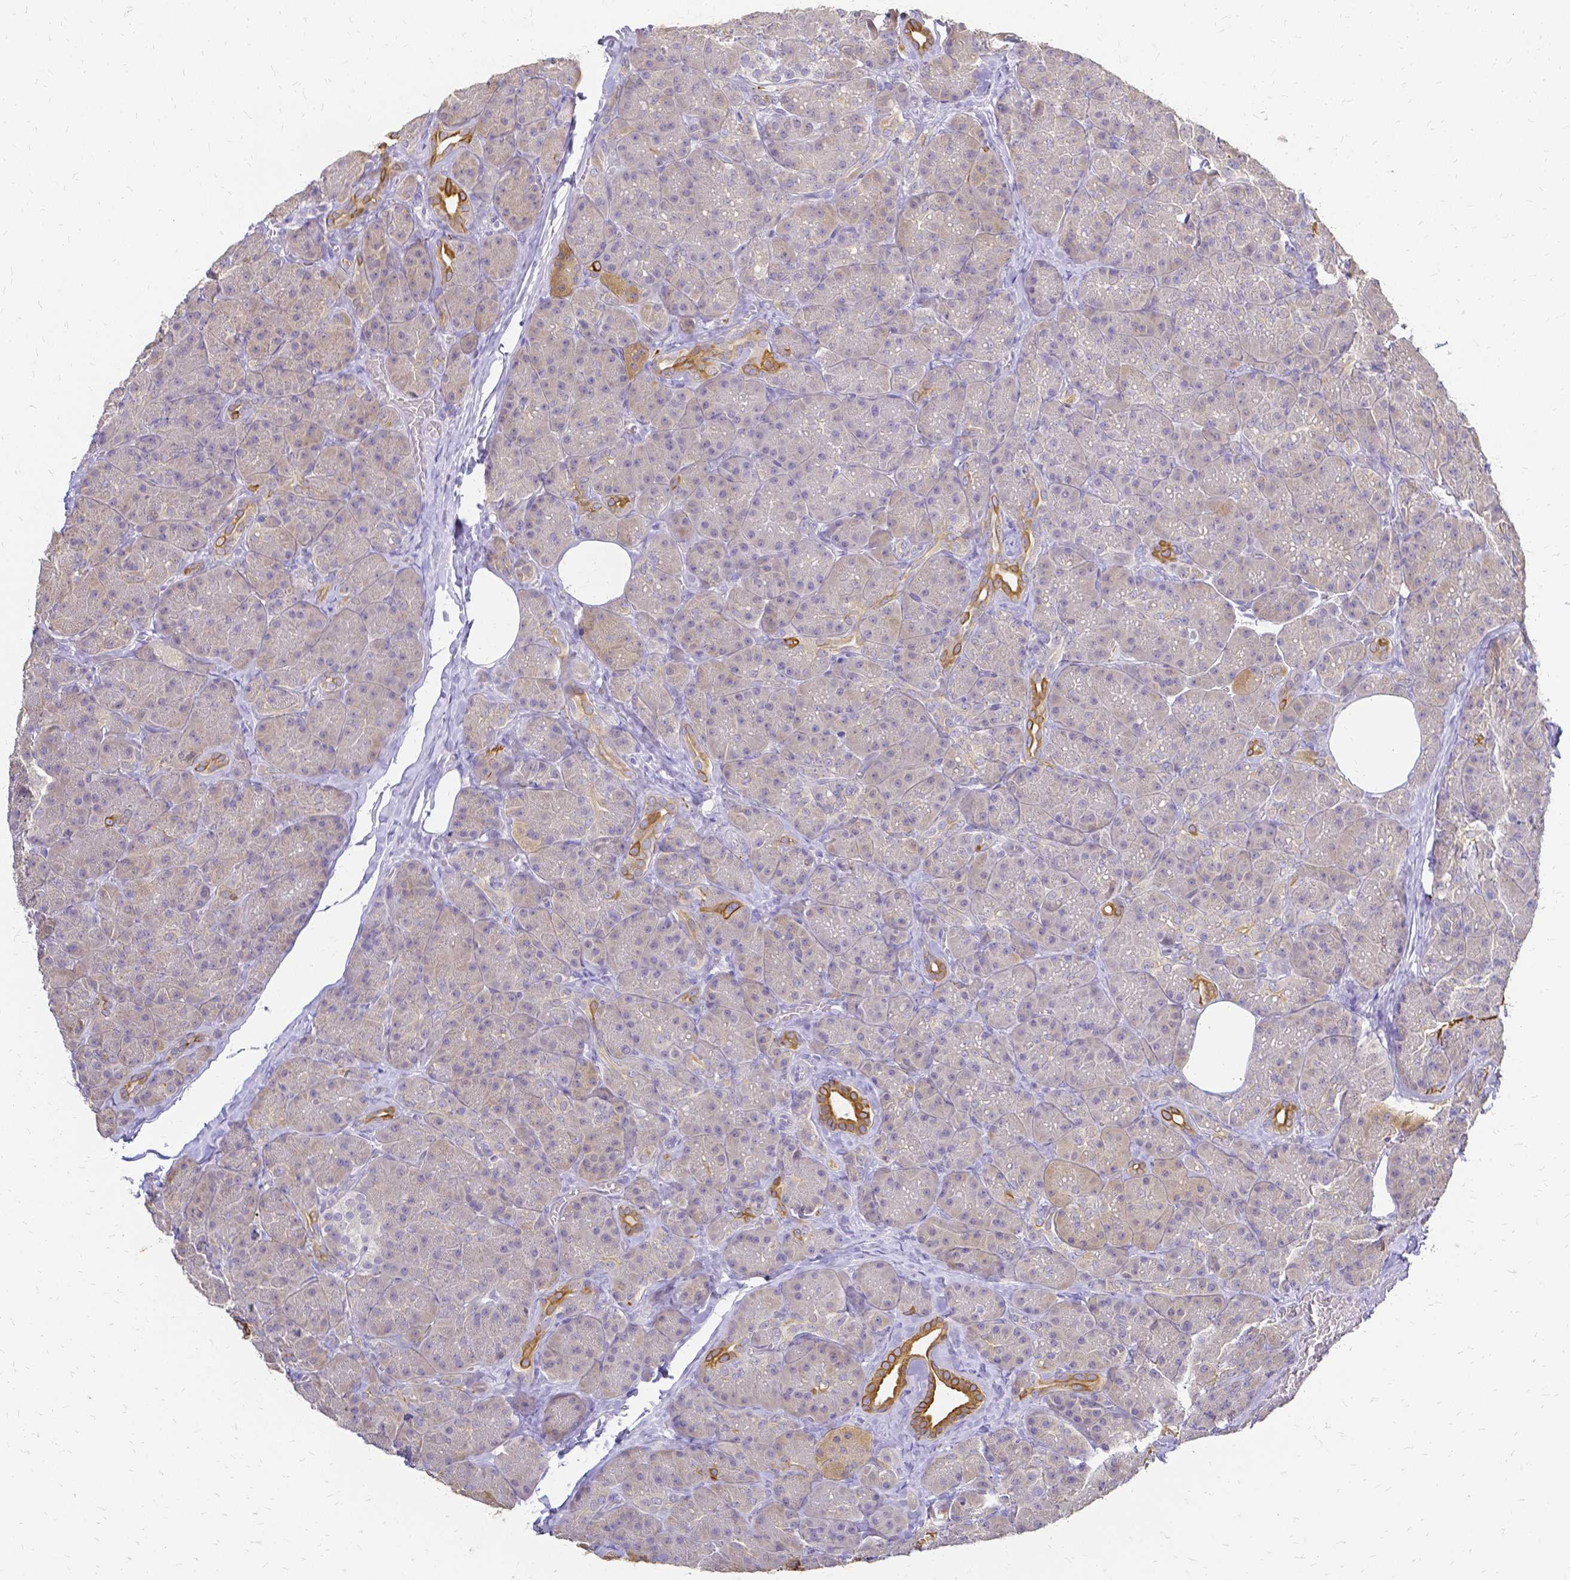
{"staining": {"intensity": "moderate", "quantity": "<25%", "location": "cytoplasmic/membranous"}, "tissue": "pancreas", "cell_type": "Exocrine glandular cells", "image_type": "normal", "snomed": [{"axis": "morphology", "description": "Normal tissue, NOS"}, {"axis": "topography", "description": "Pancreas"}], "caption": "Approximately <25% of exocrine glandular cells in normal human pancreas display moderate cytoplasmic/membranous protein staining as visualized by brown immunohistochemical staining.", "gene": "CIB1", "patient": {"sex": "male", "age": 57}}